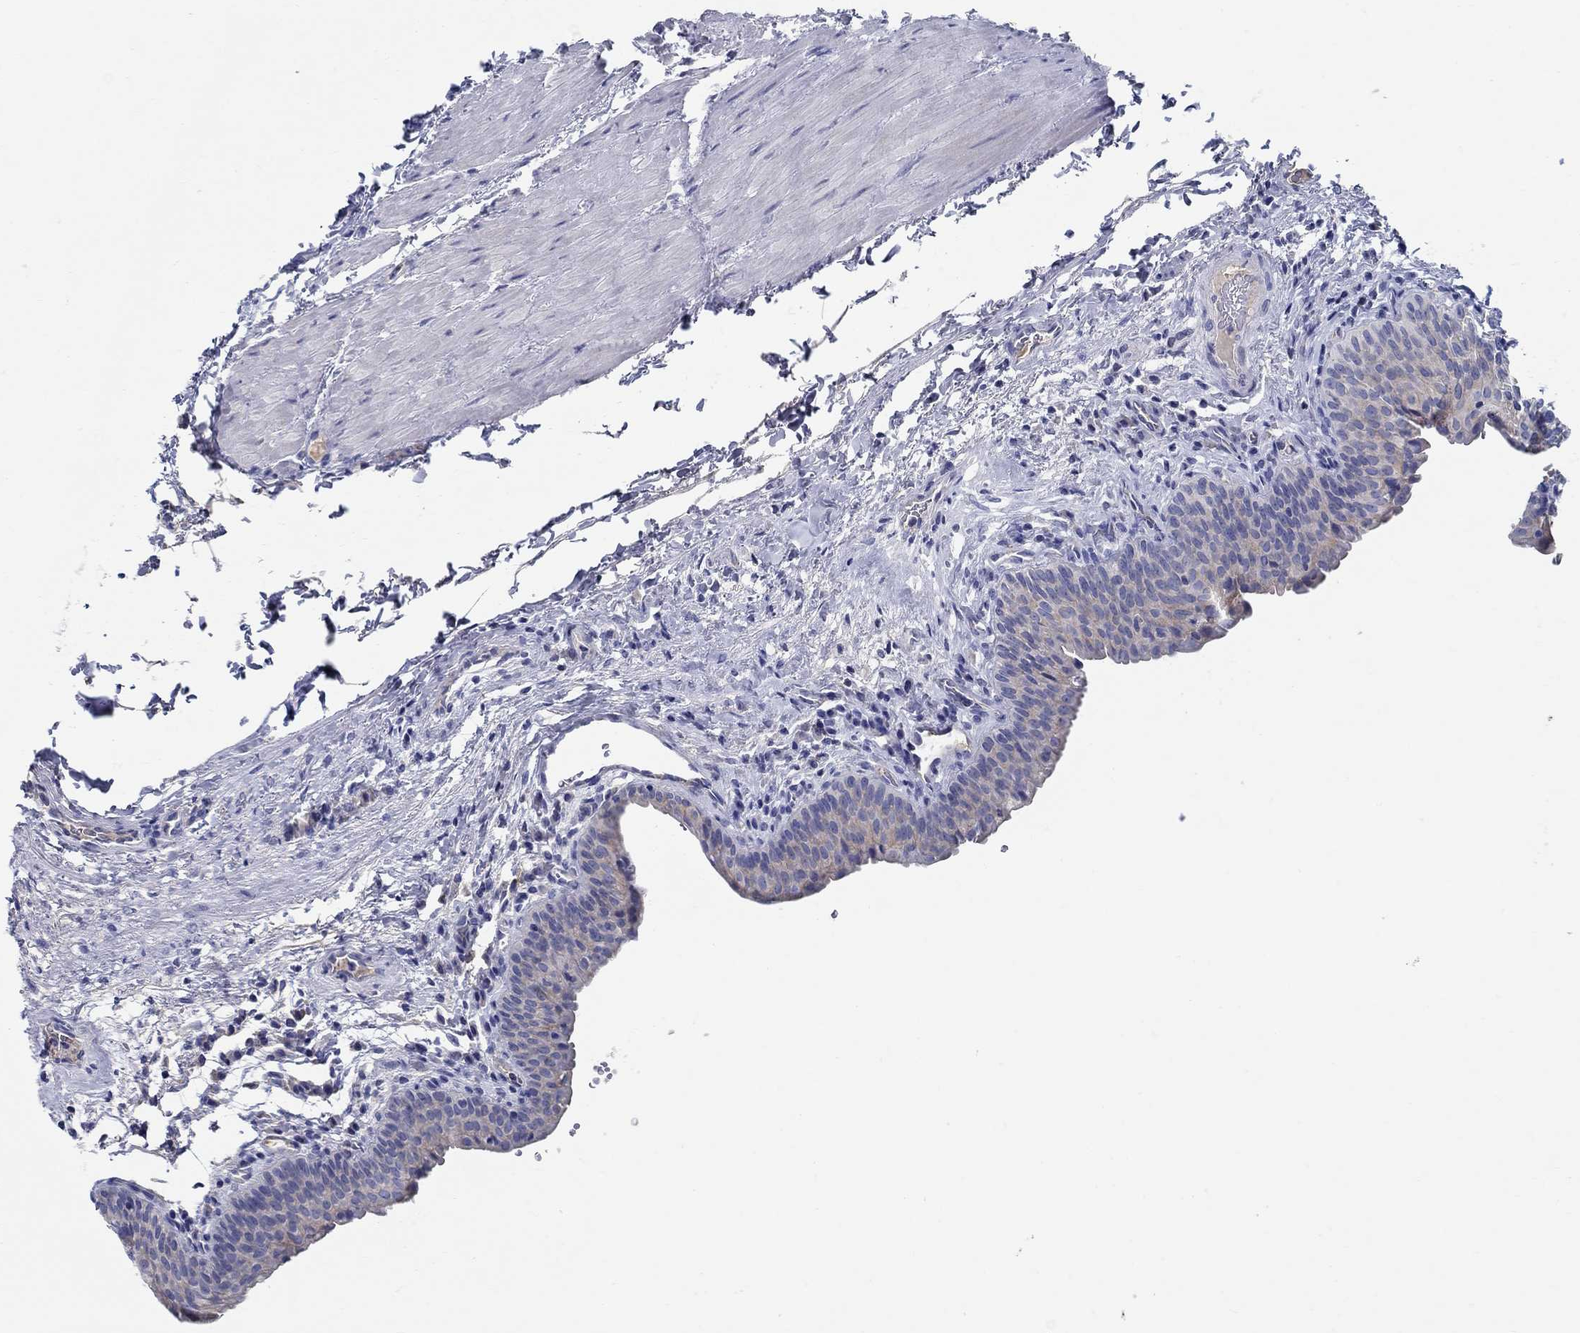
{"staining": {"intensity": "negative", "quantity": "none", "location": "none"}, "tissue": "urinary bladder", "cell_type": "Urothelial cells", "image_type": "normal", "snomed": [{"axis": "morphology", "description": "Normal tissue, NOS"}, {"axis": "topography", "description": "Urinary bladder"}], "caption": "Immunohistochemistry (IHC) of normal urinary bladder shows no expression in urothelial cells.", "gene": "CRYGA", "patient": {"sex": "male", "age": 66}}